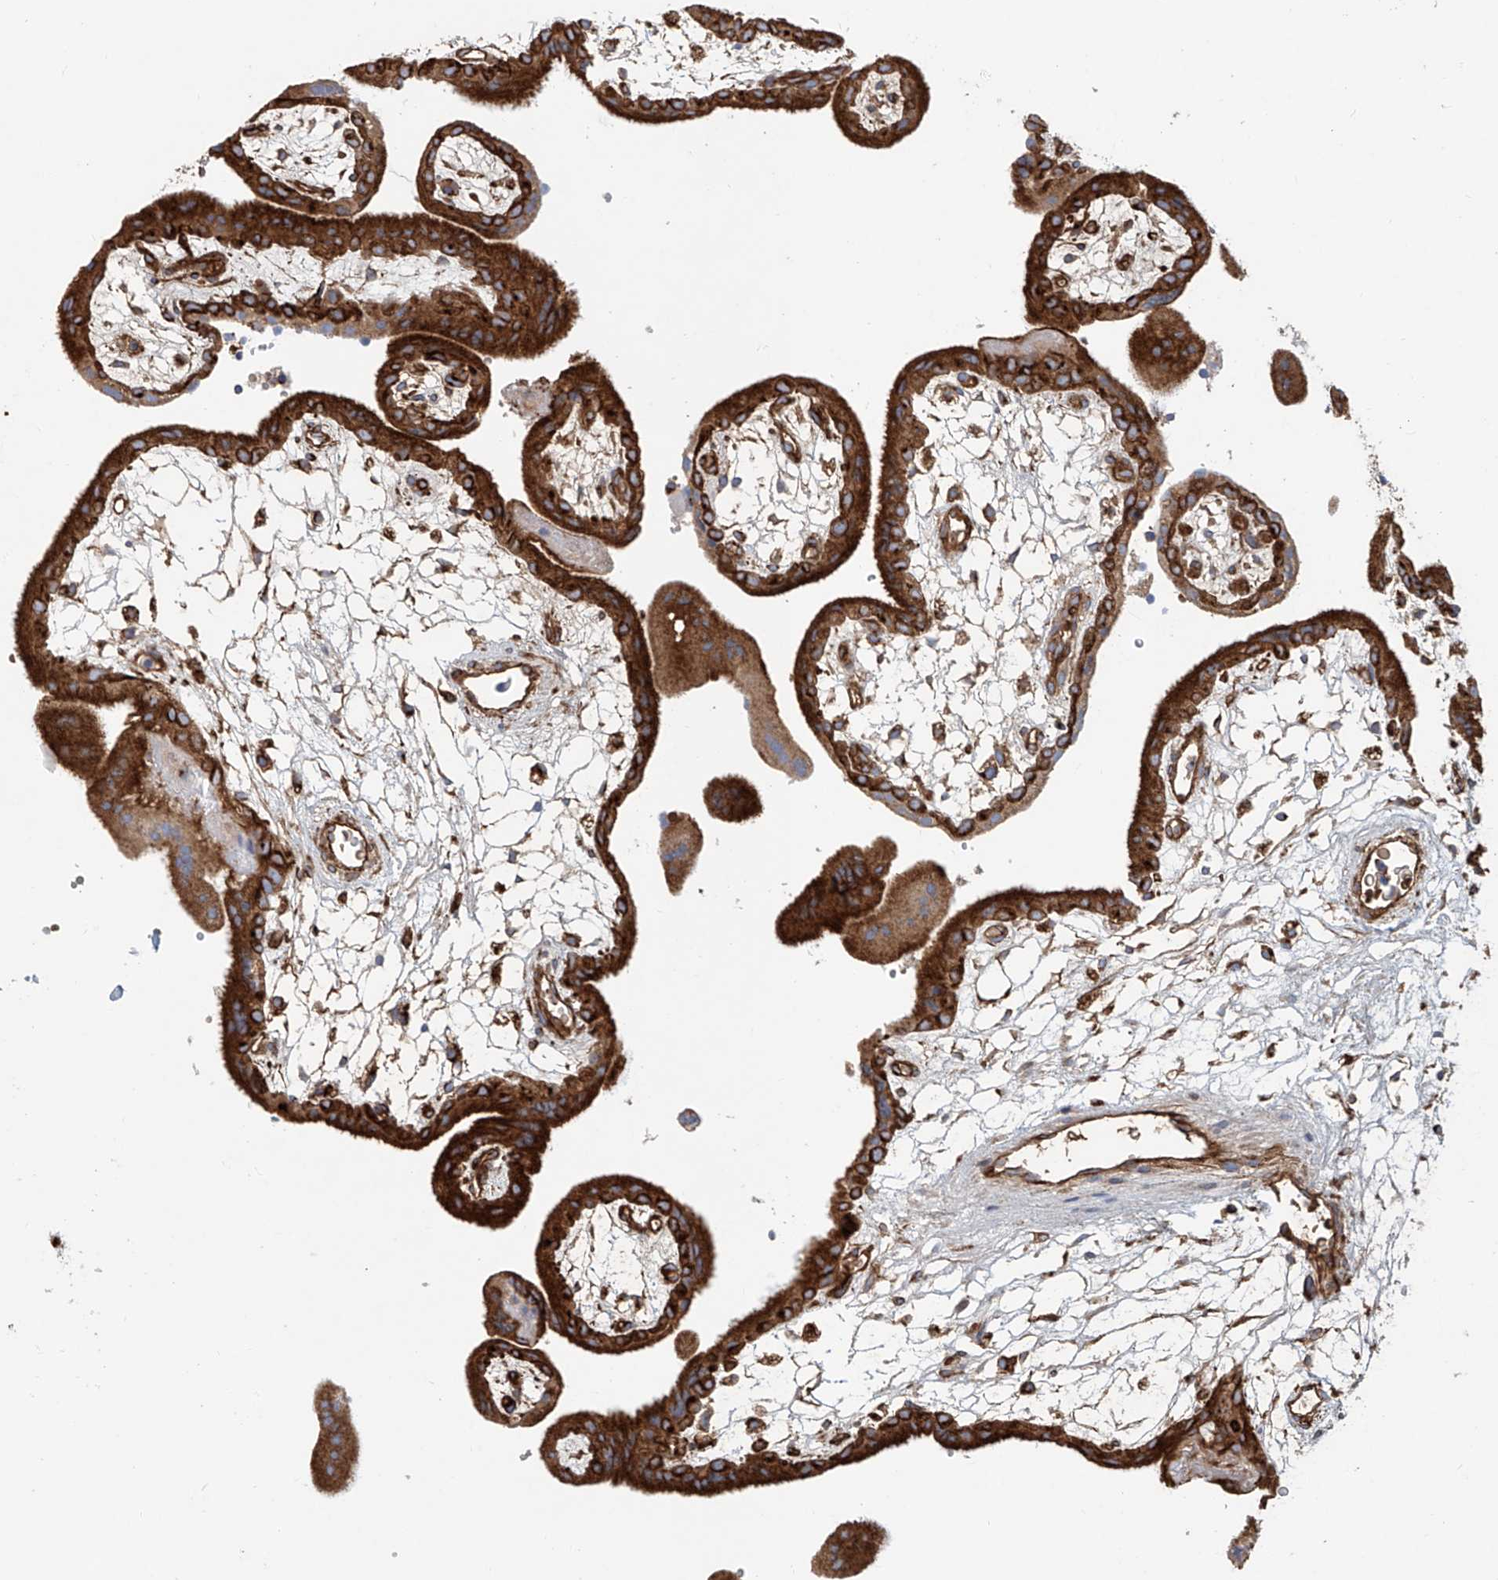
{"staining": {"intensity": "moderate", "quantity": ">75%", "location": "cytoplasmic/membranous"}, "tissue": "placenta", "cell_type": "Decidual cells", "image_type": "normal", "snomed": [{"axis": "morphology", "description": "Normal tissue, NOS"}, {"axis": "topography", "description": "Placenta"}], "caption": "There is medium levels of moderate cytoplasmic/membranous positivity in decidual cells of unremarkable placenta, as demonstrated by immunohistochemical staining (brown color).", "gene": "HGSNAT", "patient": {"sex": "female", "age": 18}}